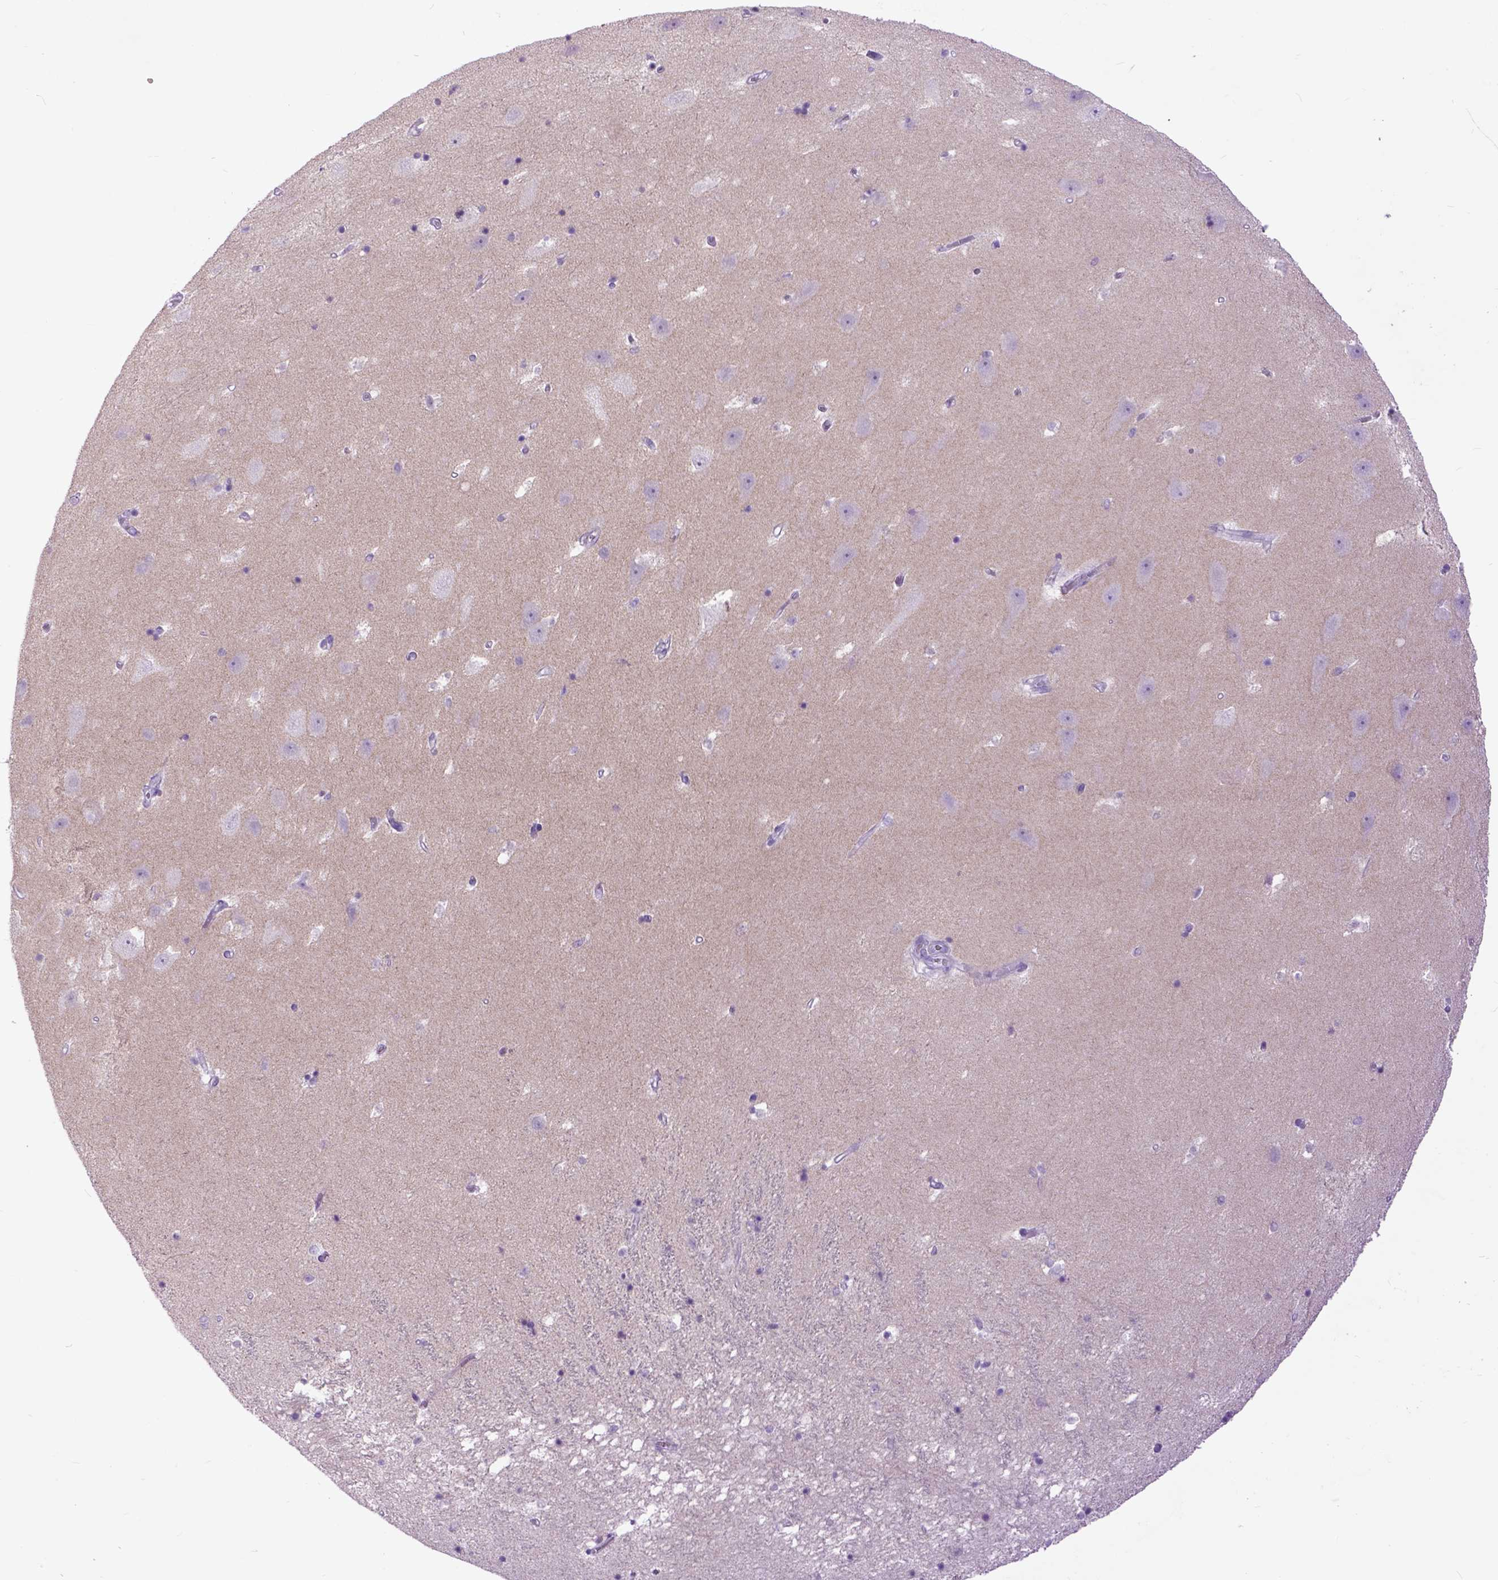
{"staining": {"intensity": "negative", "quantity": "none", "location": "none"}, "tissue": "hippocampus", "cell_type": "Glial cells", "image_type": "normal", "snomed": [{"axis": "morphology", "description": "Normal tissue, NOS"}, {"axis": "topography", "description": "Hippocampus"}], "caption": "Immunohistochemistry histopathology image of benign hippocampus: hippocampus stained with DAB (3,3'-diaminobenzidine) reveals no significant protein expression in glial cells.", "gene": "RAB25", "patient": {"sex": "male", "age": 58}}